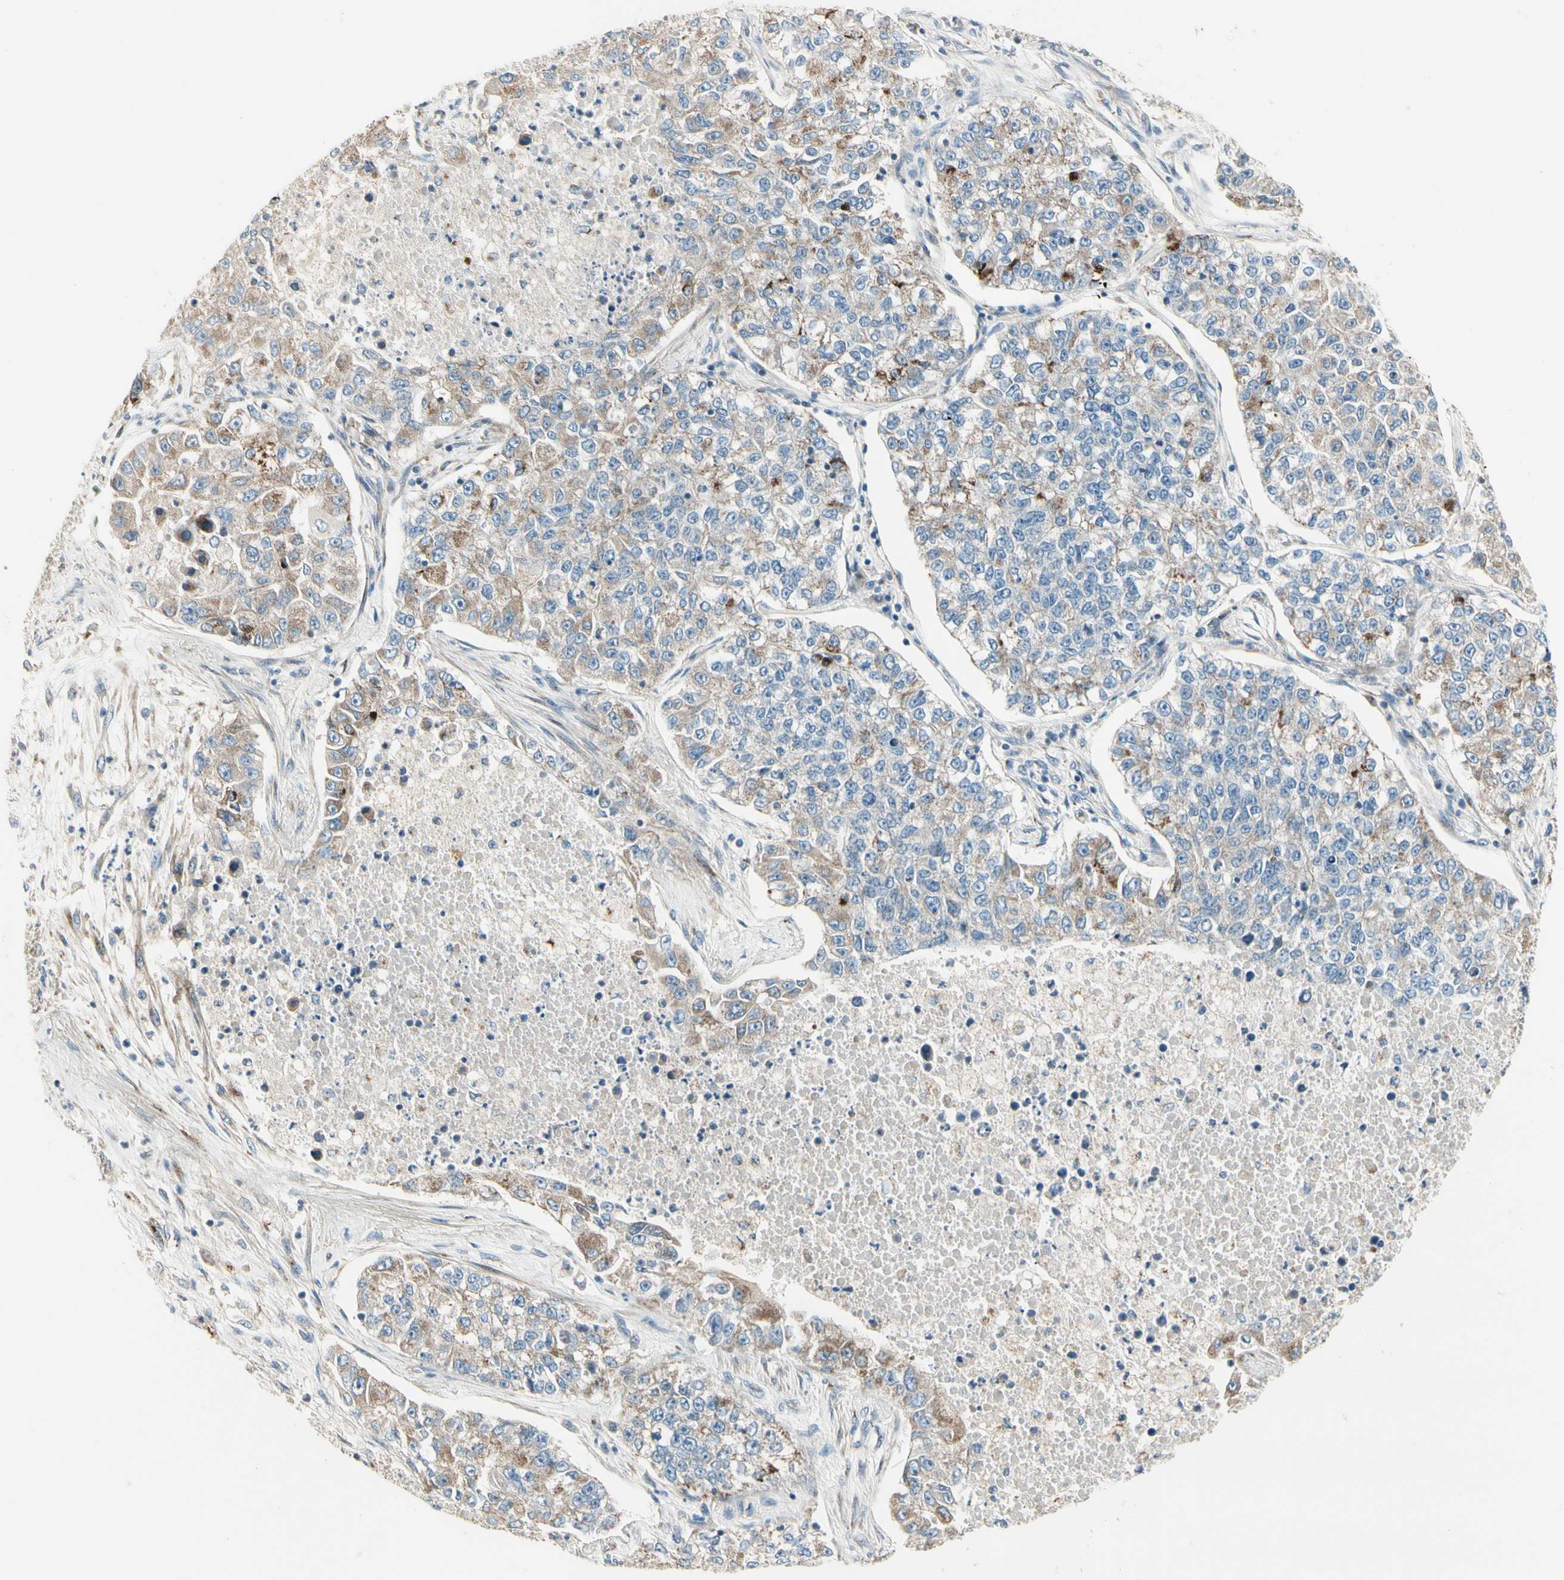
{"staining": {"intensity": "moderate", "quantity": "25%-75%", "location": "cytoplasmic/membranous"}, "tissue": "lung cancer", "cell_type": "Tumor cells", "image_type": "cancer", "snomed": [{"axis": "morphology", "description": "Adenocarcinoma, NOS"}, {"axis": "topography", "description": "Lung"}], "caption": "Human lung cancer (adenocarcinoma) stained with a protein marker shows moderate staining in tumor cells.", "gene": "ABCA3", "patient": {"sex": "male", "age": 49}}